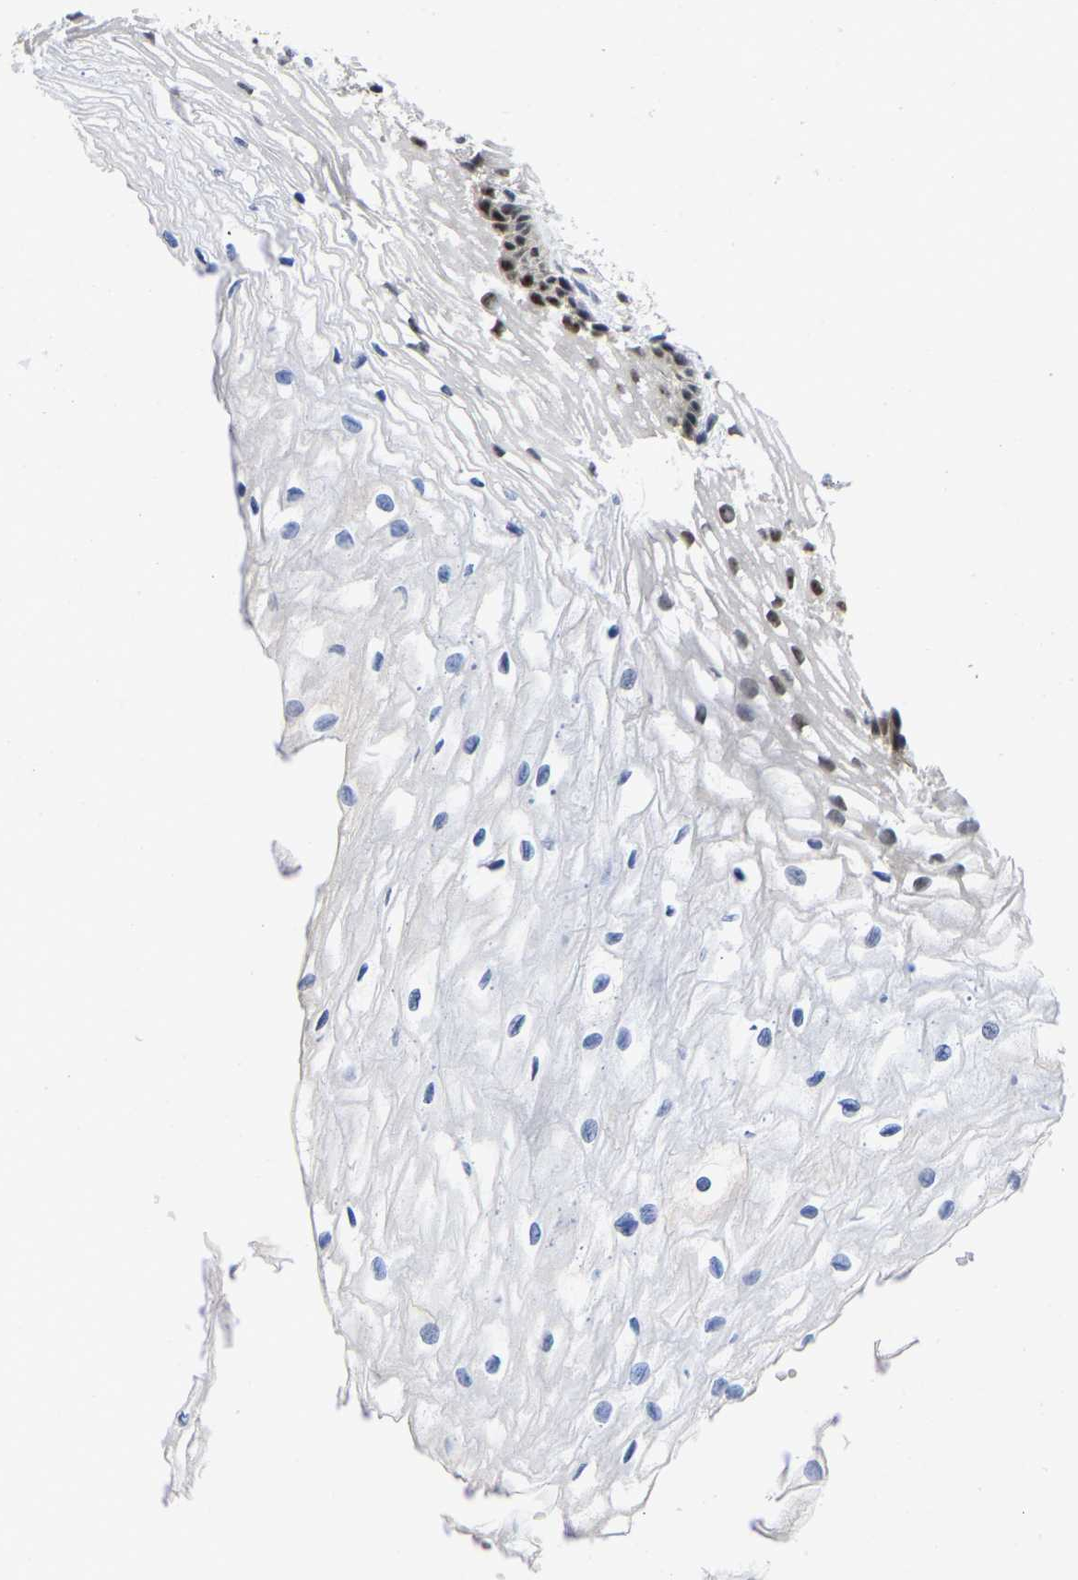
{"staining": {"intensity": "weak", "quantity": "25%-75%", "location": "nuclear"}, "tissue": "cervix", "cell_type": "Glandular cells", "image_type": "normal", "snomed": [{"axis": "morphology", "description": "Normal tissue, NOS"}, {"axis": "topography", "description": "Cervix"}], "caption": "Protein staining by IHC exhibits weak nuclear positivity in approximately 25%-75% of glandular cells in benign cervix.", "gene": "NLE1", "patient": {"sex": "female", "age": 77}}